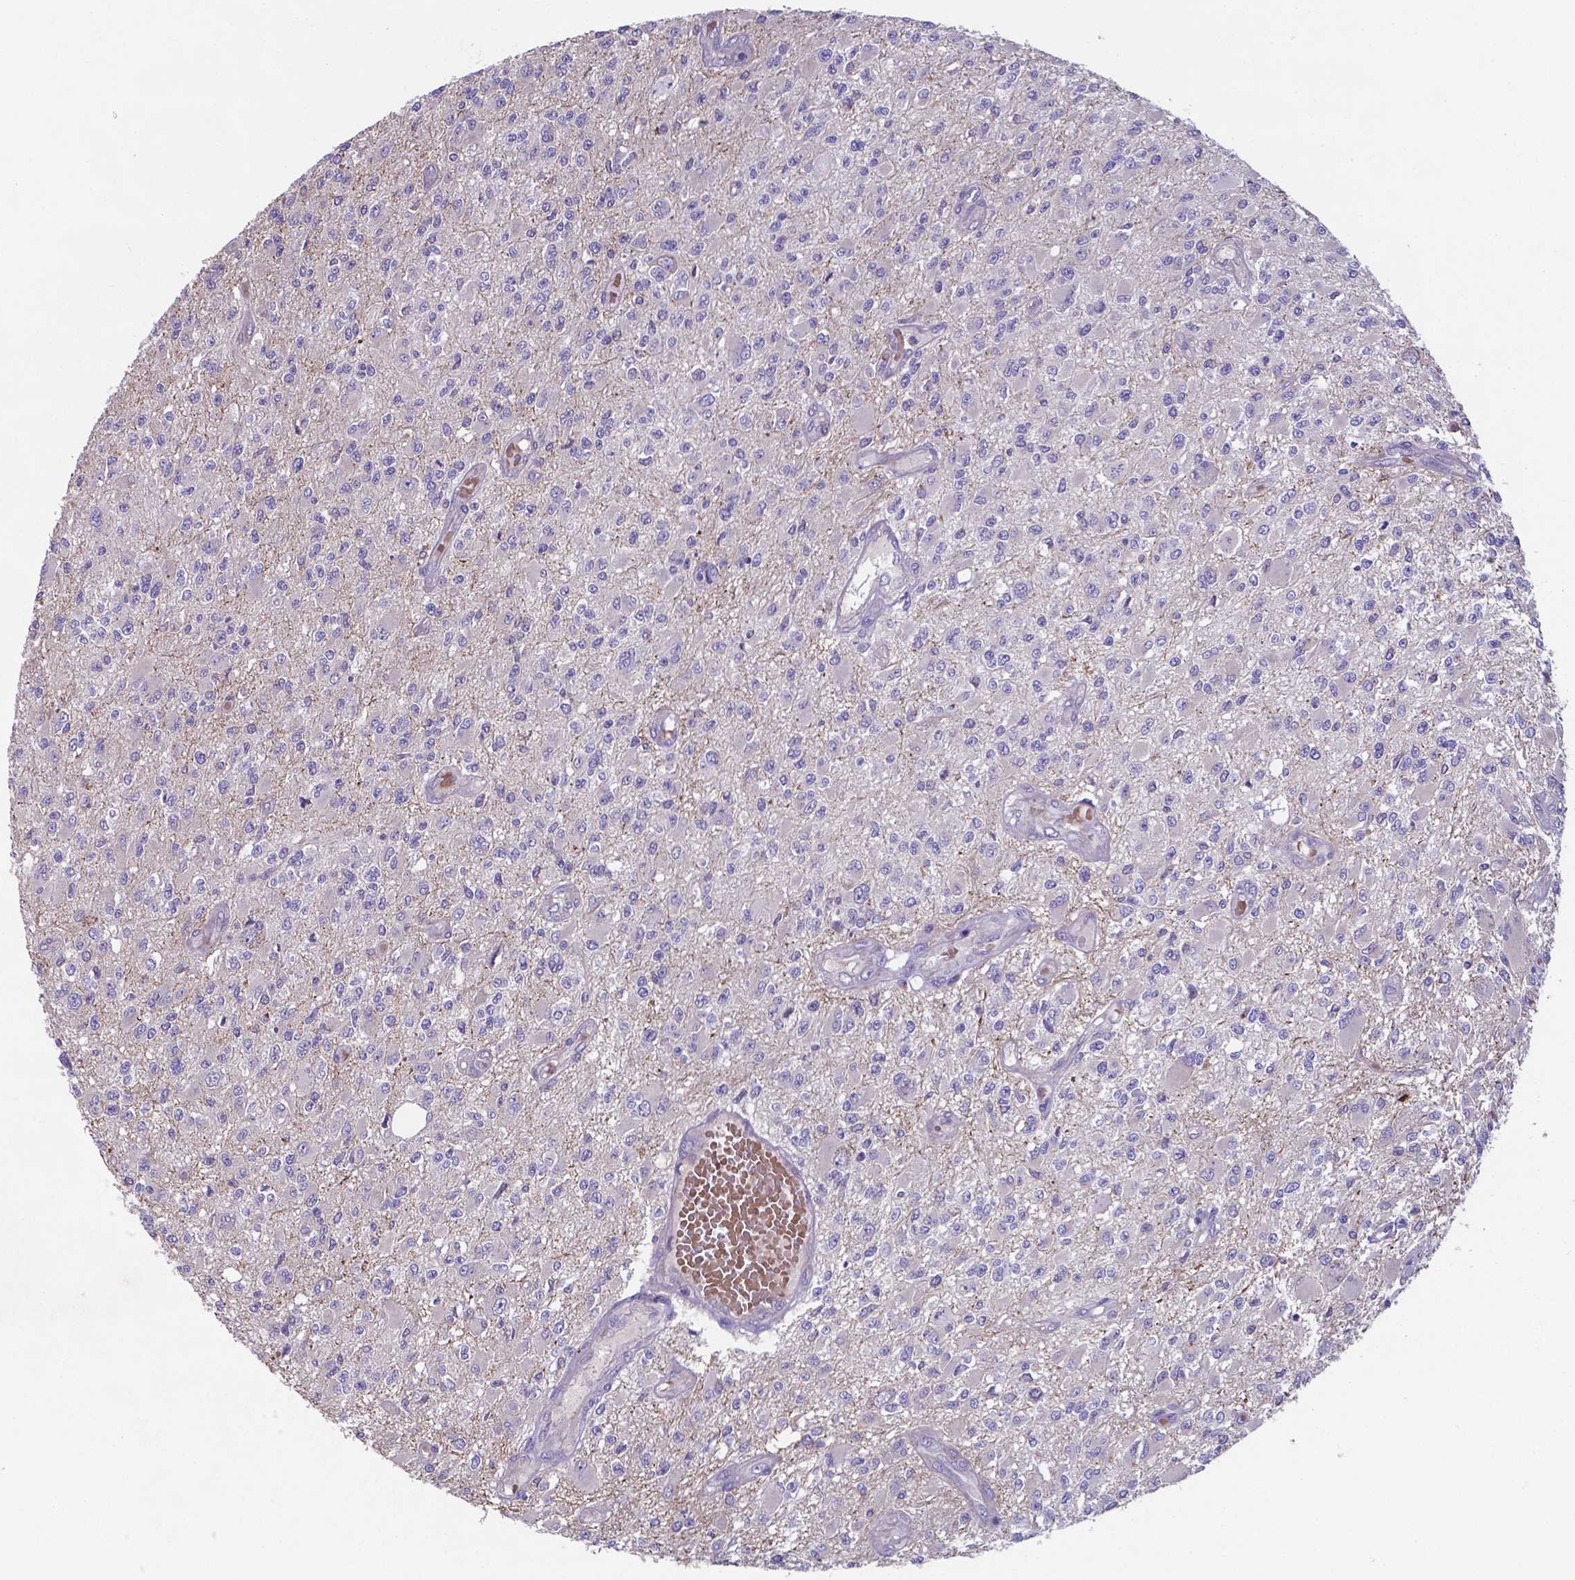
{"staining": {"intensity": "negative", "quantity": "none", "location": "none"}, "tissue": "glioma", "cell_type": "Tumor cells", "image_type": "cancer", "snomed": [{"axis": "morphology", "description": "Glioma, malignant, High grade"}, {"axis": "topography", "description": "Brain"}], "caption": "A histopathology image of high-grade glioma (malignant) stained for a protein reveals no brown staining in tumor cells.", "gene": "TYRO3", "patient": {"sex": "female", "age": 63}}